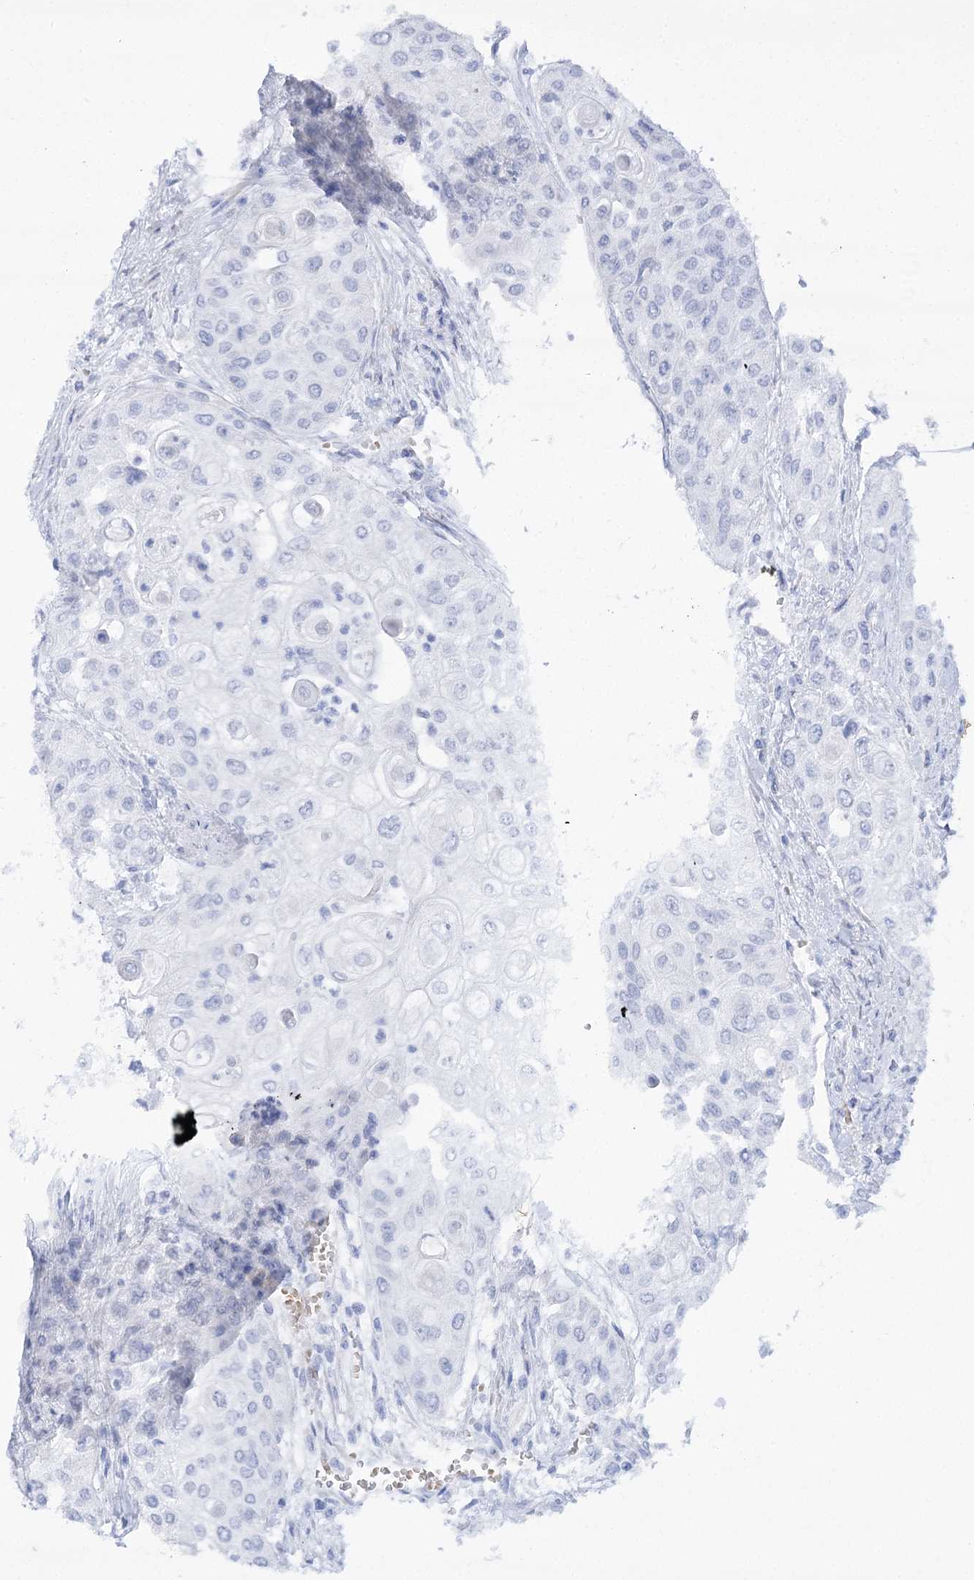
{"staining": {"intensity": "negative", "quantity": "none", "location": "none"}, "tissue": "urothelial cancer", "cell_type": "Tumor cells", "image_type": "cancer", "snomed": [{"axis": "morphology", "description": "Urothelial carcinoma, High grade"}, {"axis": "topography", "description": "Urinary bladder"}], "caption": "High-grade urothelial carcinoma was stained to show a protein in brown. There is no significant staining in tumor cells.", "gene": "SIAE", "patient": {"sex": "female", "age": 79}}